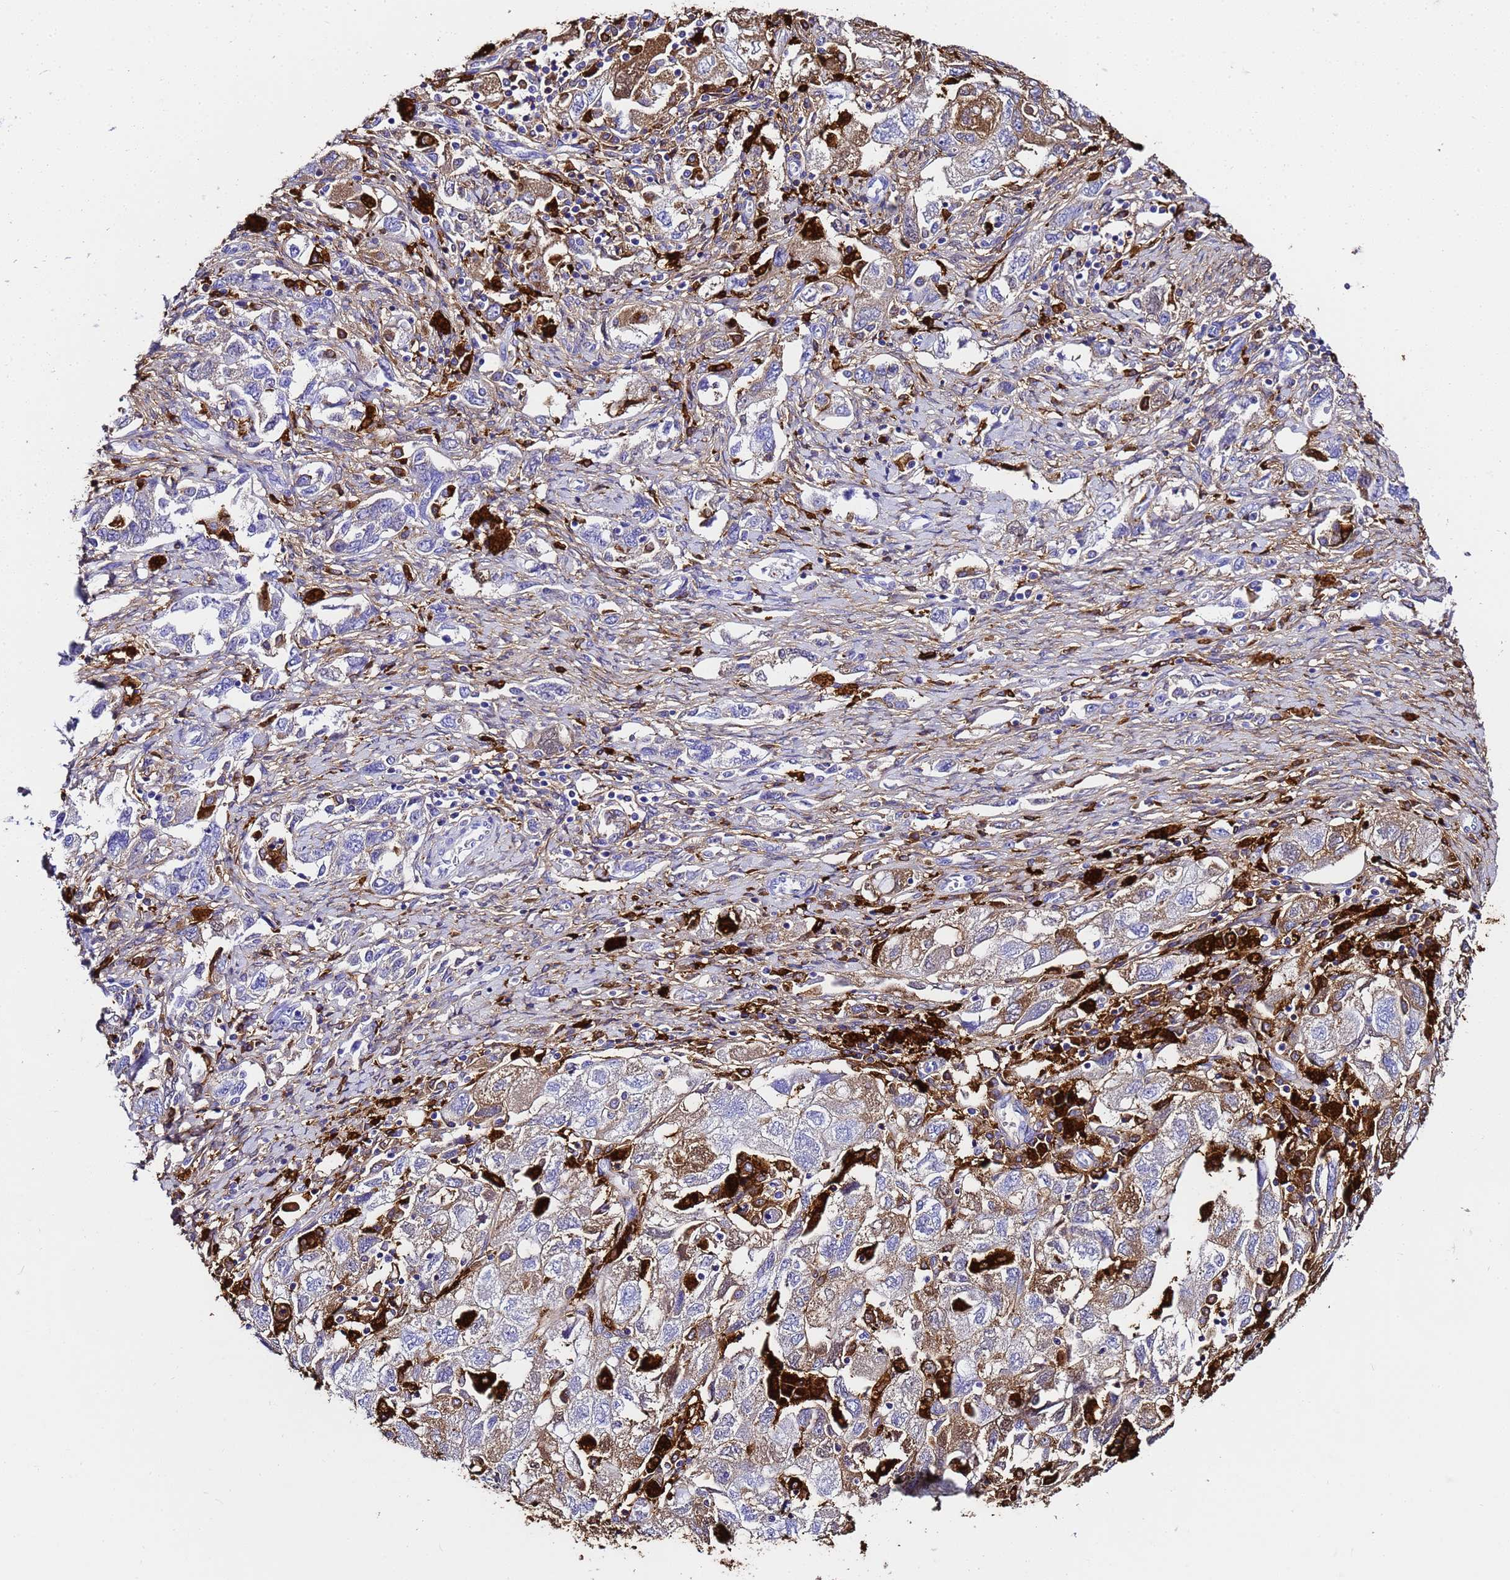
{"staining": {"intensity": "negative", "quantity": "none", "location": "none"}, "tissue": "ovarian cancer", "cell_type": "Tumor cells", "image_type": "cancer", "snomed": [{"axis": "morphology", "description": "Carcinoma, NOS"}, {"axis": "morphology", "description": "Cystadenocarcinoma, serous, NOS"}, {"axis": "topography", "description": "Ovary"}], "caption": "DAB (3,3'-diaminobenzidine) immunohistochemical staining of human ovarian cancer (serous cystadenocarcinoma) shows no significant positivity in tumor cells.", "gene": "FTL", "patient": {"sex": "female", "age": 69}}